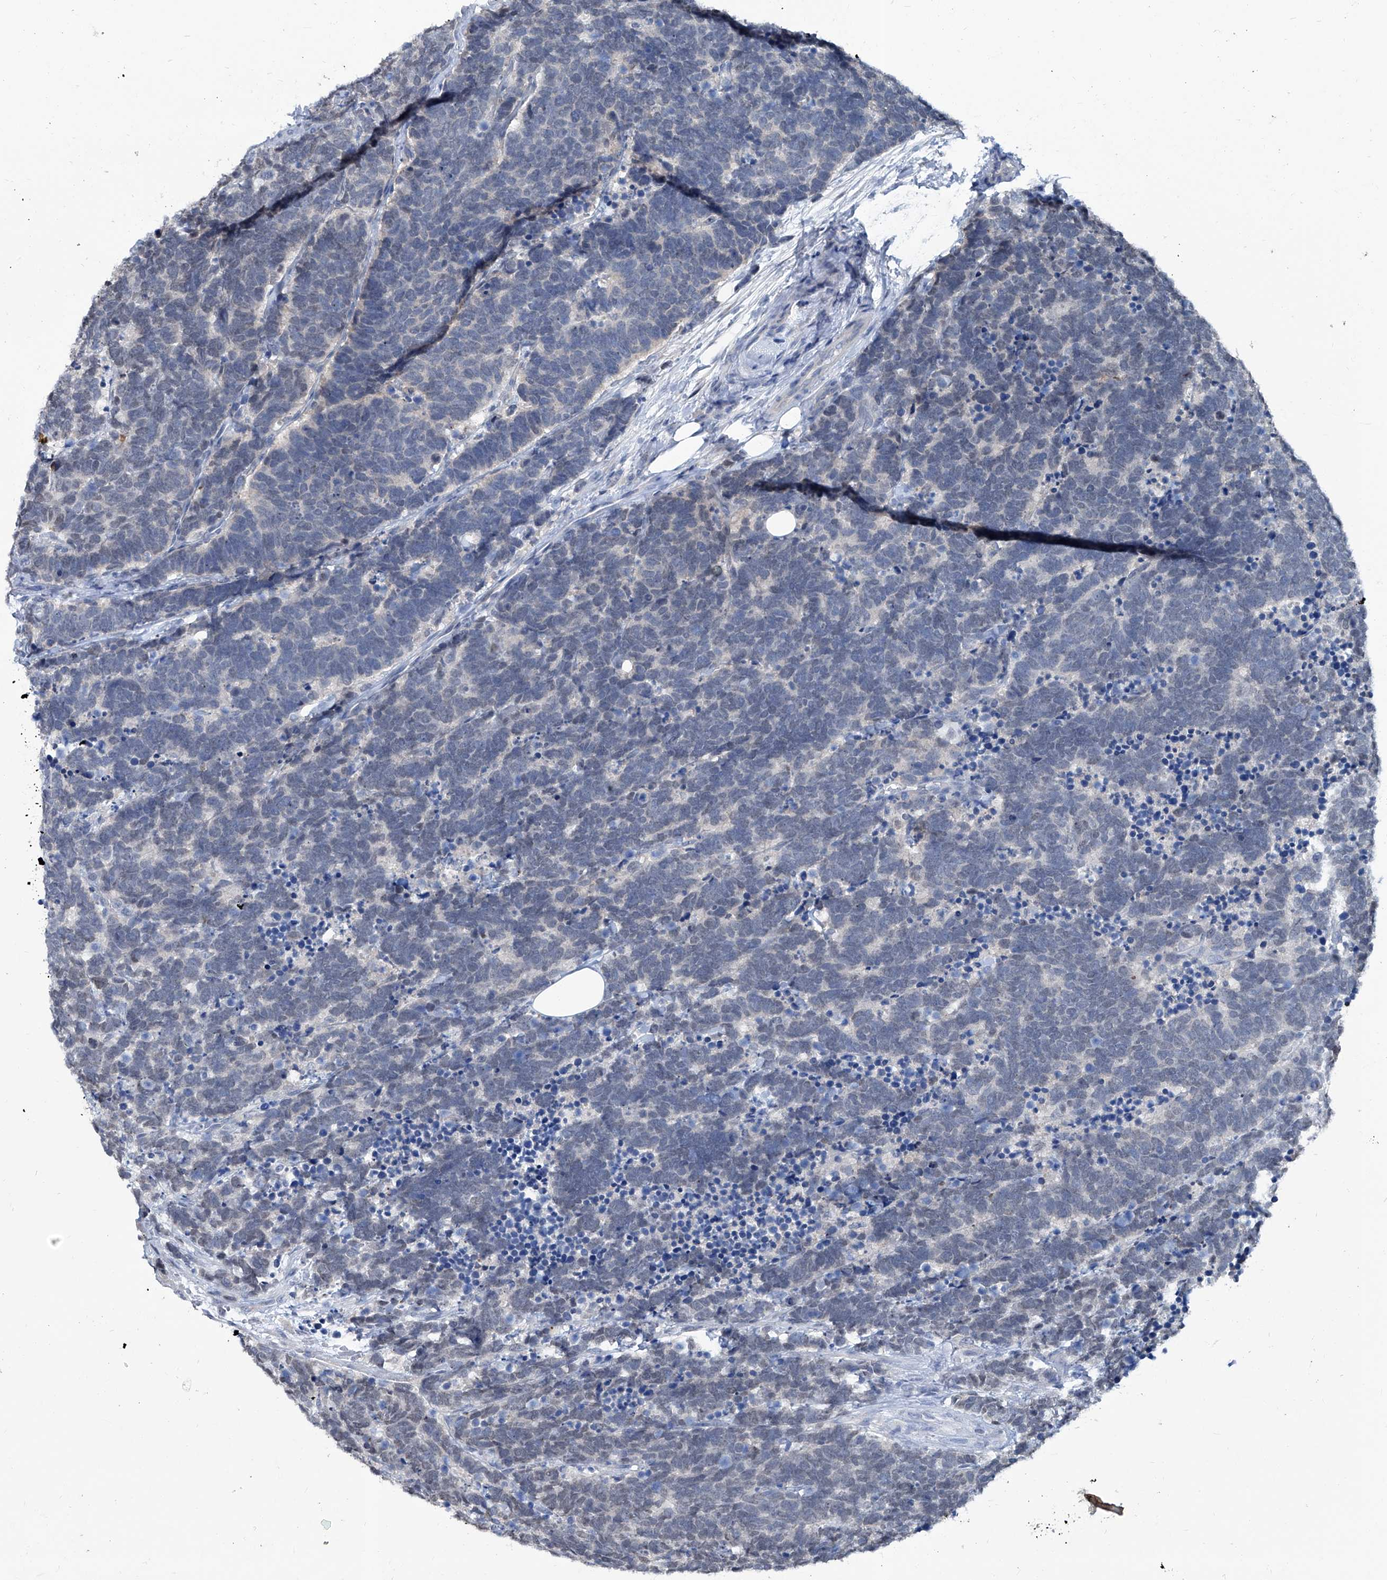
{"staining": {"intensity": "negative", "quantity": "none", "location": "none"}, "tissue": "carcinoid", "cell_type": "Tumor cells", "image_type": "cancer", "snomed": [{"axis": "morphology", "description": "Carcinoma, NOS"}, {"axis": "morphology", "description": "Carcinoid, malignant, NOS"}, {"axis": "topography", "description": "Urinary bladder"}], "caption": "The immunohistochemistry histopathology image has no significant expression in tumor cells of carcinoid tissue.", "gene": "KLHL17", "patient": {"sex": "male", "age": 57}}